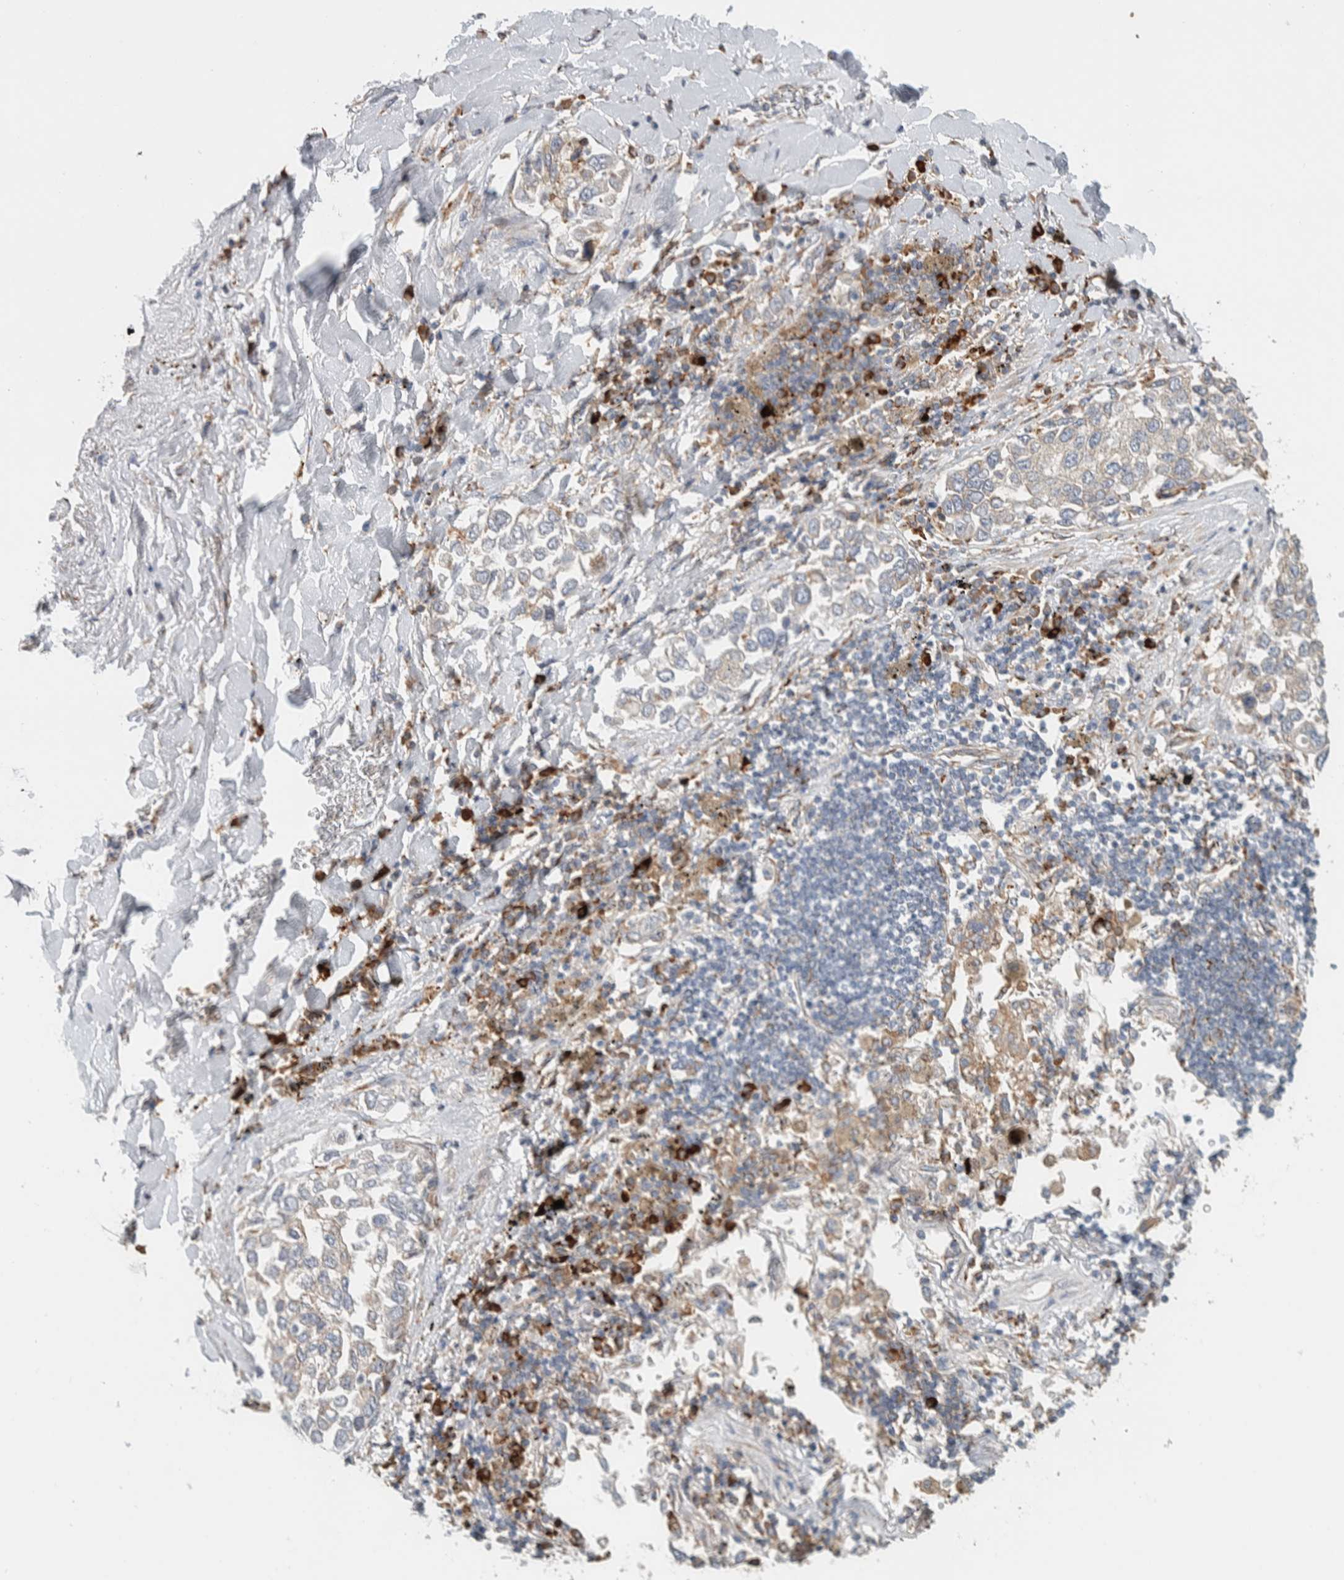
{"staining": {"intensity": "weak", "quantity": "<25%", "location": "cytoplasmic/membranous"}, "tissue": "lung cancer", "cell_type": "Tumor cells", "image_type": "cancer", "snomed": [{"axis": "morphology", "description": "Inflammation, NOS"}, {"axis": "morphology", "description": "Adenocarcinoma, NOS"}, {"axis": "topography", "description": "Lung"}], "caption": "DAB (3,3'-diaminobenzidine) immunohistochemical staining of human lung cancer (adenocarcinoma) displays no significant positivity in tumor cells.", "gene": "ADCY8", "patient": {"sex": "male", "age": 63}}